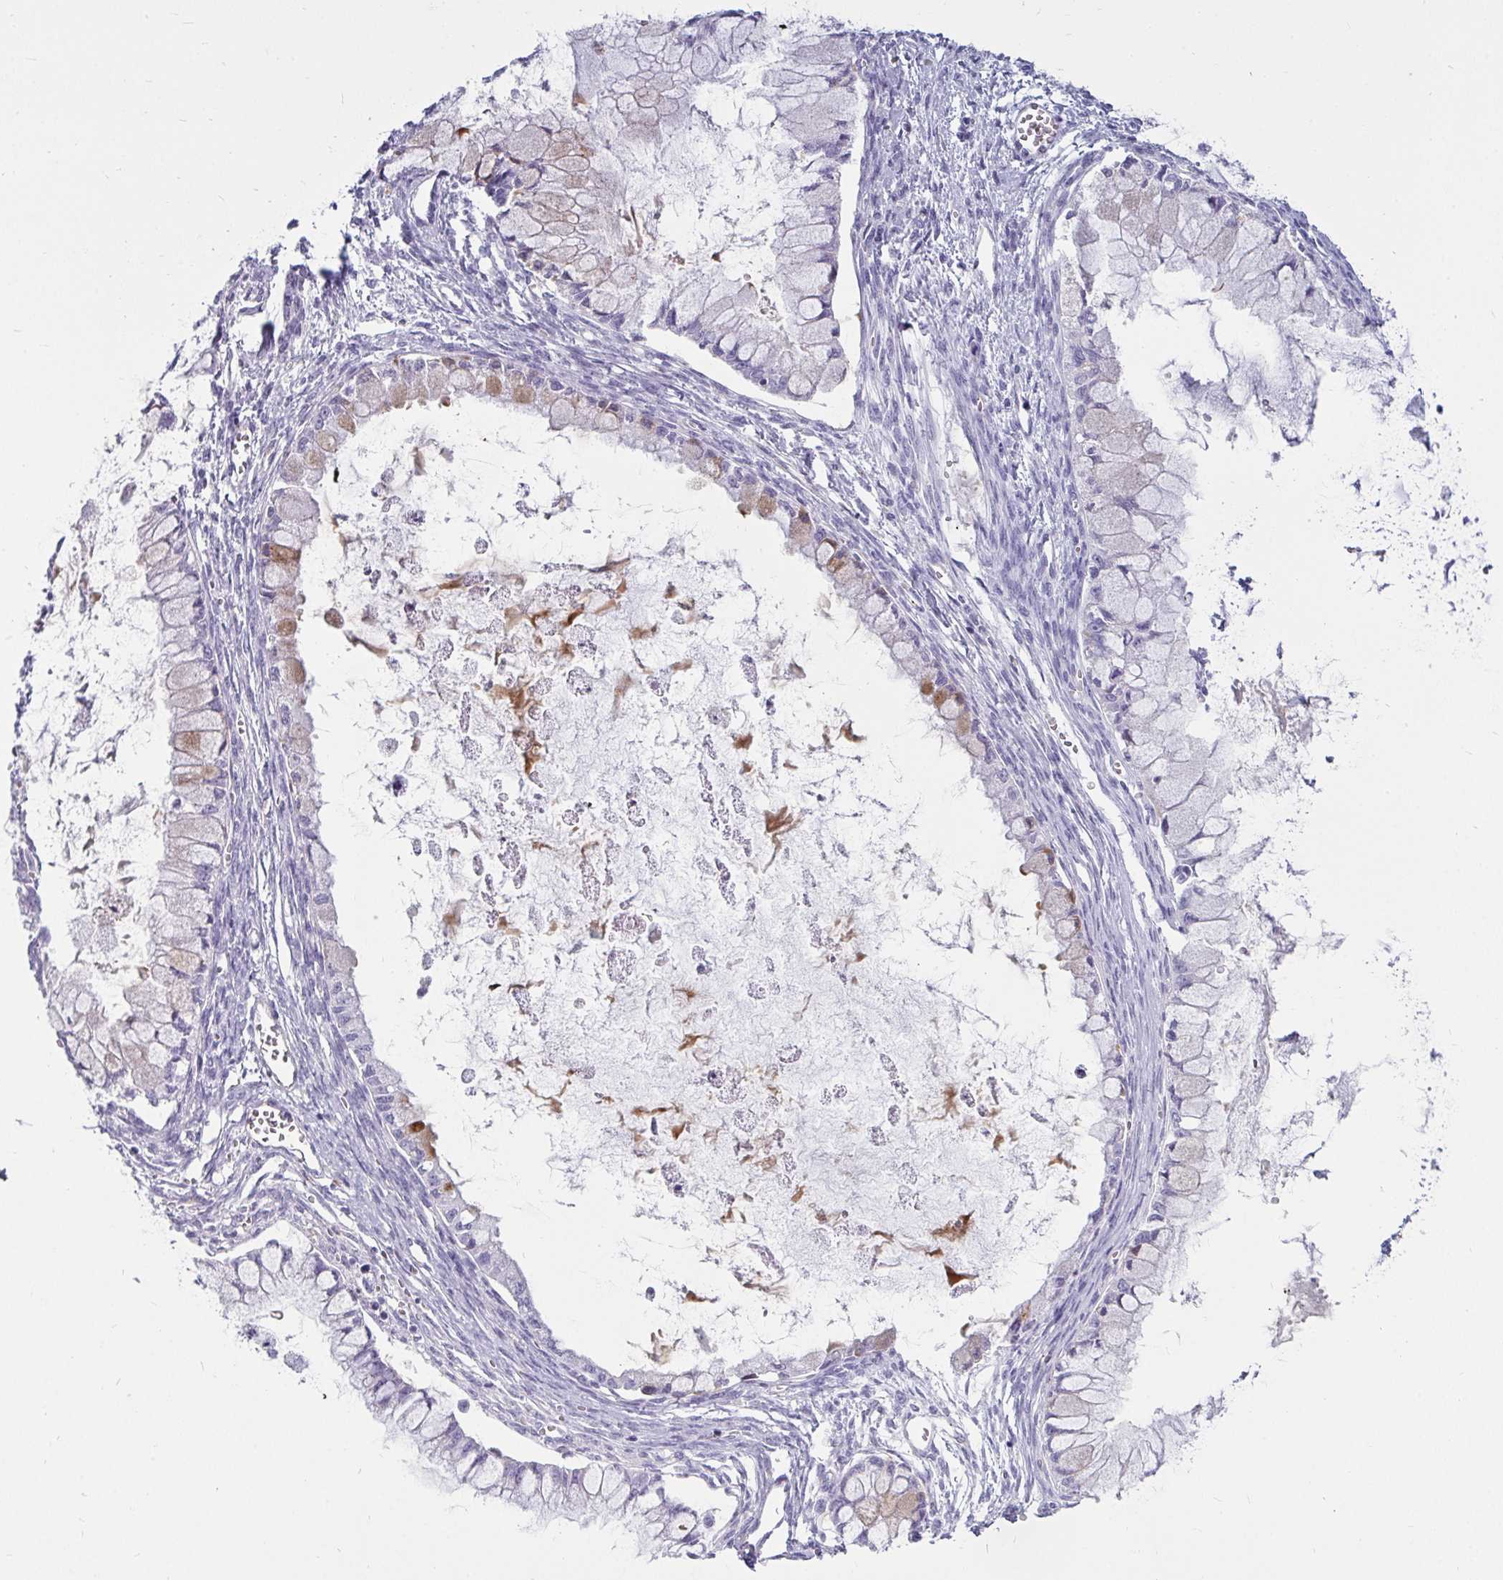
{"staining": {"intensity": "weak", "quantity": "<25%", "location": "cytoplasmic/membranous"}, "tissue": "ovarian cancer", "cell_type": "Tumor cells", "image_type": "cancer", "snomed": [{"axis": "morphology", "description": "Cystadenocarcinoma, mucinous, NOS"}, {"axis": "topography", "description": "Ovary"}], "caption": "The immunohistochemistry histopathology image has no significant expression in tumor cells of mucinous cystadenocarcinoma (ovarian) tissue.", "gene": "CTSZ", "patient": {"sex": "female", "age": 34}}